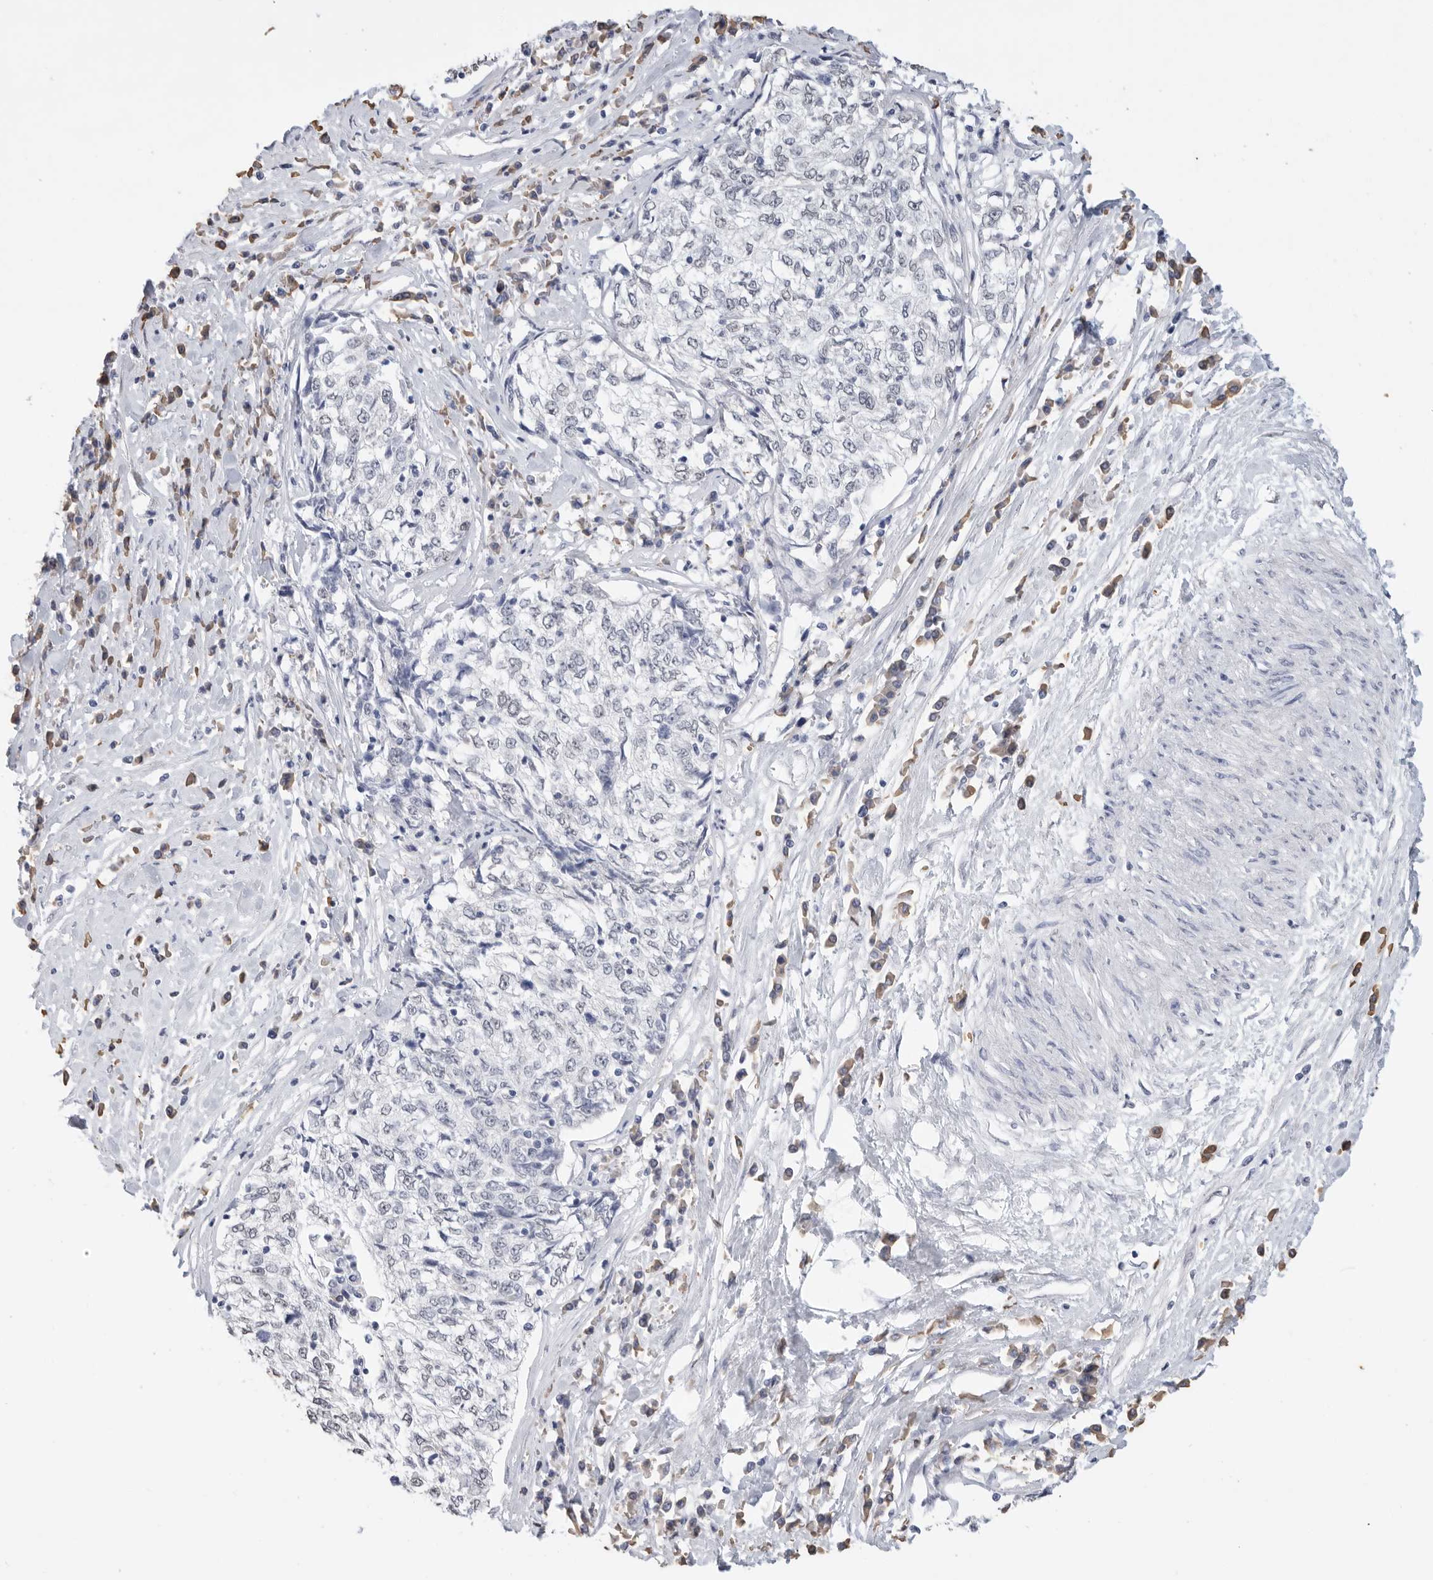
{"staining": {"intensity": "negative", "quantity": "none", "location": "none"}, "tissue": "cervical cancer", "cell_type": "Tumor cells", "image_type": "cancer", "snomed": [{"axis": "morphology", "description": "Squamous cell carcinoma, NOS"}, {"axis": "topography", "description": "Cervix"}], "caption": "A histopathology image of human cervical cancer is negative for staining in tumor cells.", "gene": "ARHGEF10", "patient": {"sex": "female", "age": 57}}